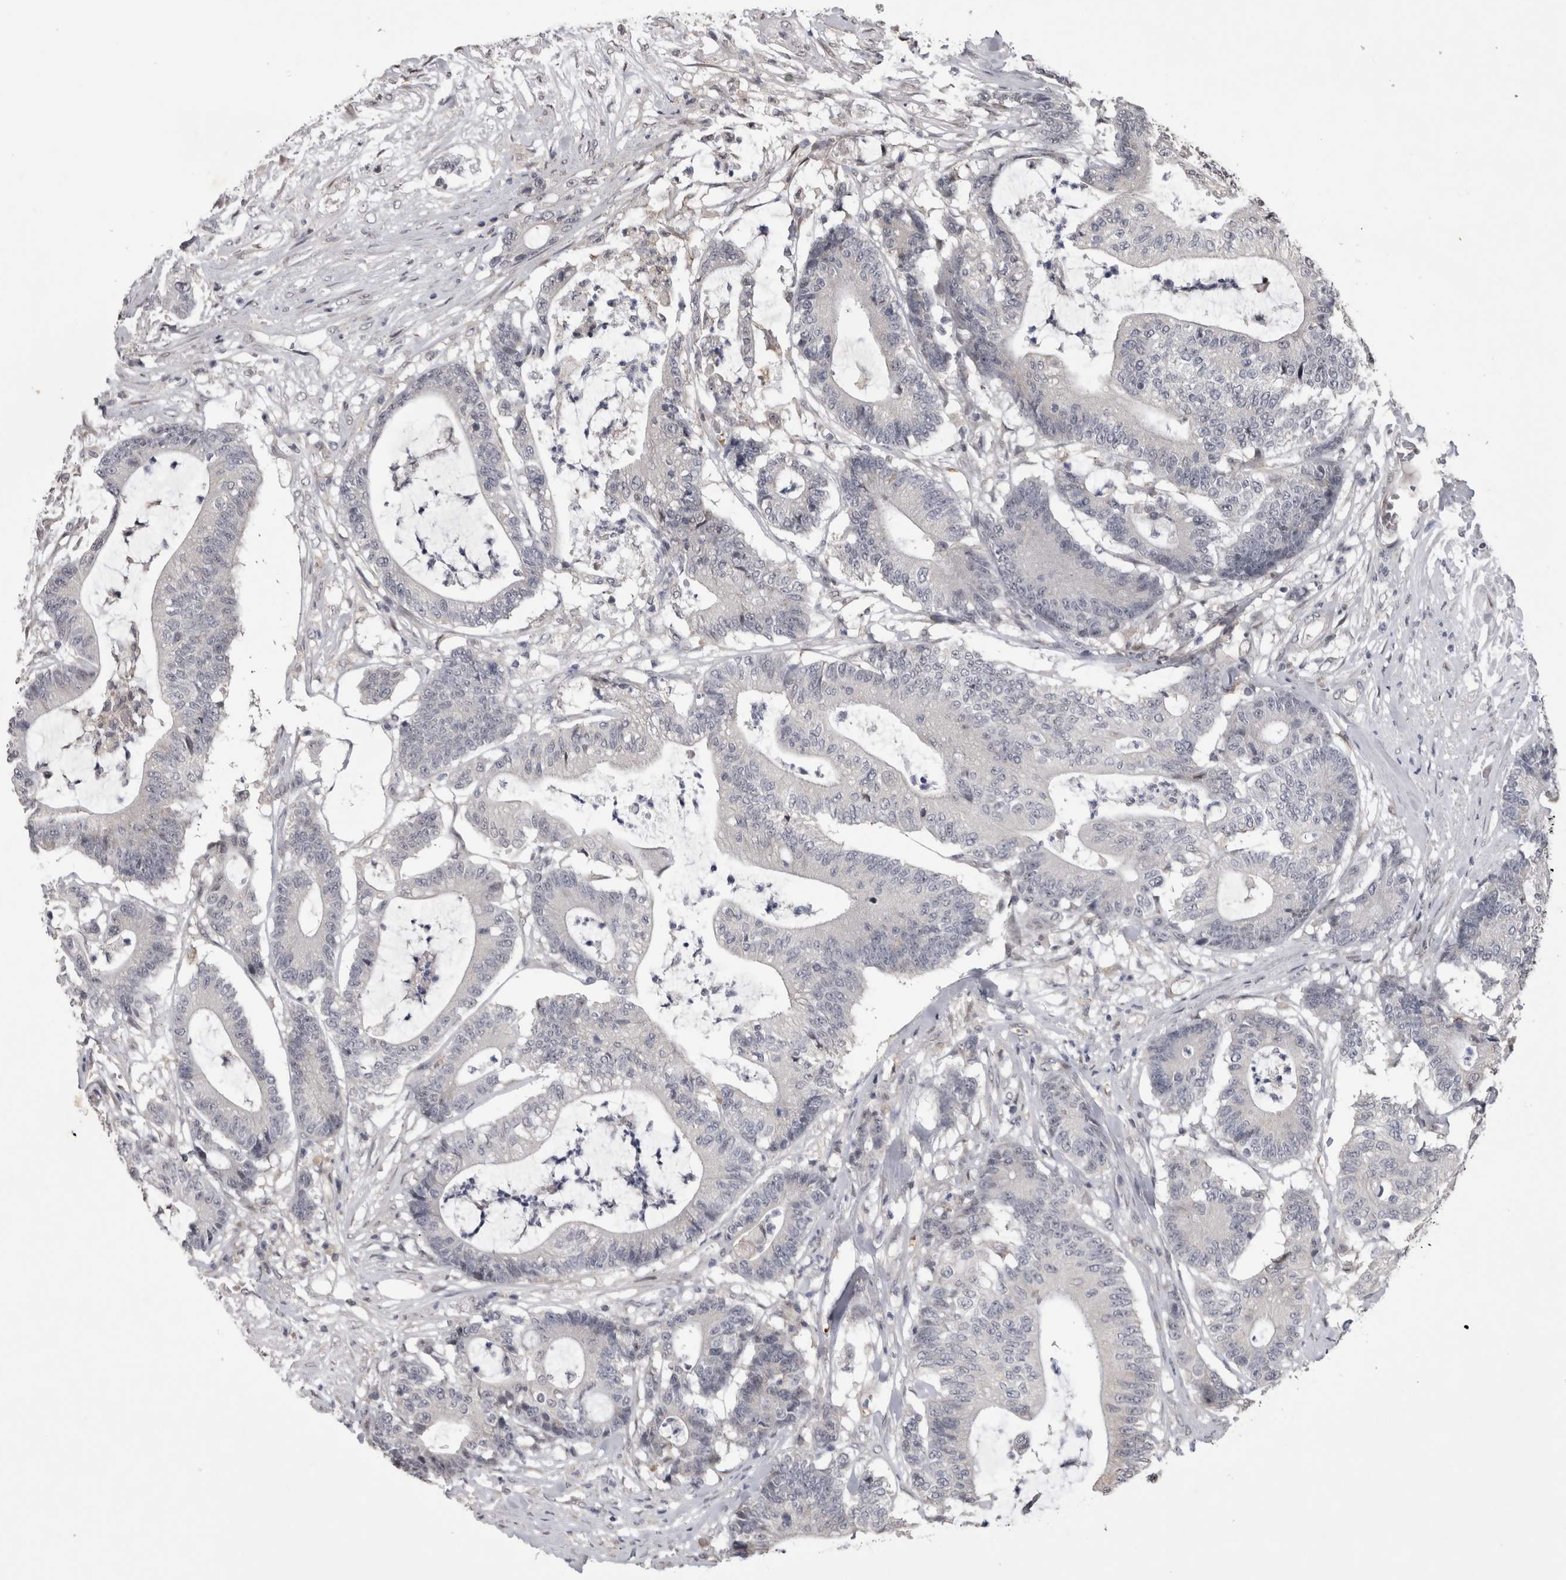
{"staining": {"intensity": "negative", "quantity": "none", "location": "none"}, "tissue": "colorectal cancer", "cell_type": "Tumor cells", "image_type": "cancer", "snomed": [{"axis": "morphology", "description": "Adenocarcinoma, NOS"}, {"axis": "topography", "description": "Colon"}], "caption": "IHC image of colorectal adenocarcinoma stained for a protein (brown), which displays no expression in tumor cells. (Brightfield microscopy of DAB (3,3'-diaminobenzidine) IHC at high magnification).", "gene": "IFI44", "patient": {"sex": "female", "age": 84}}